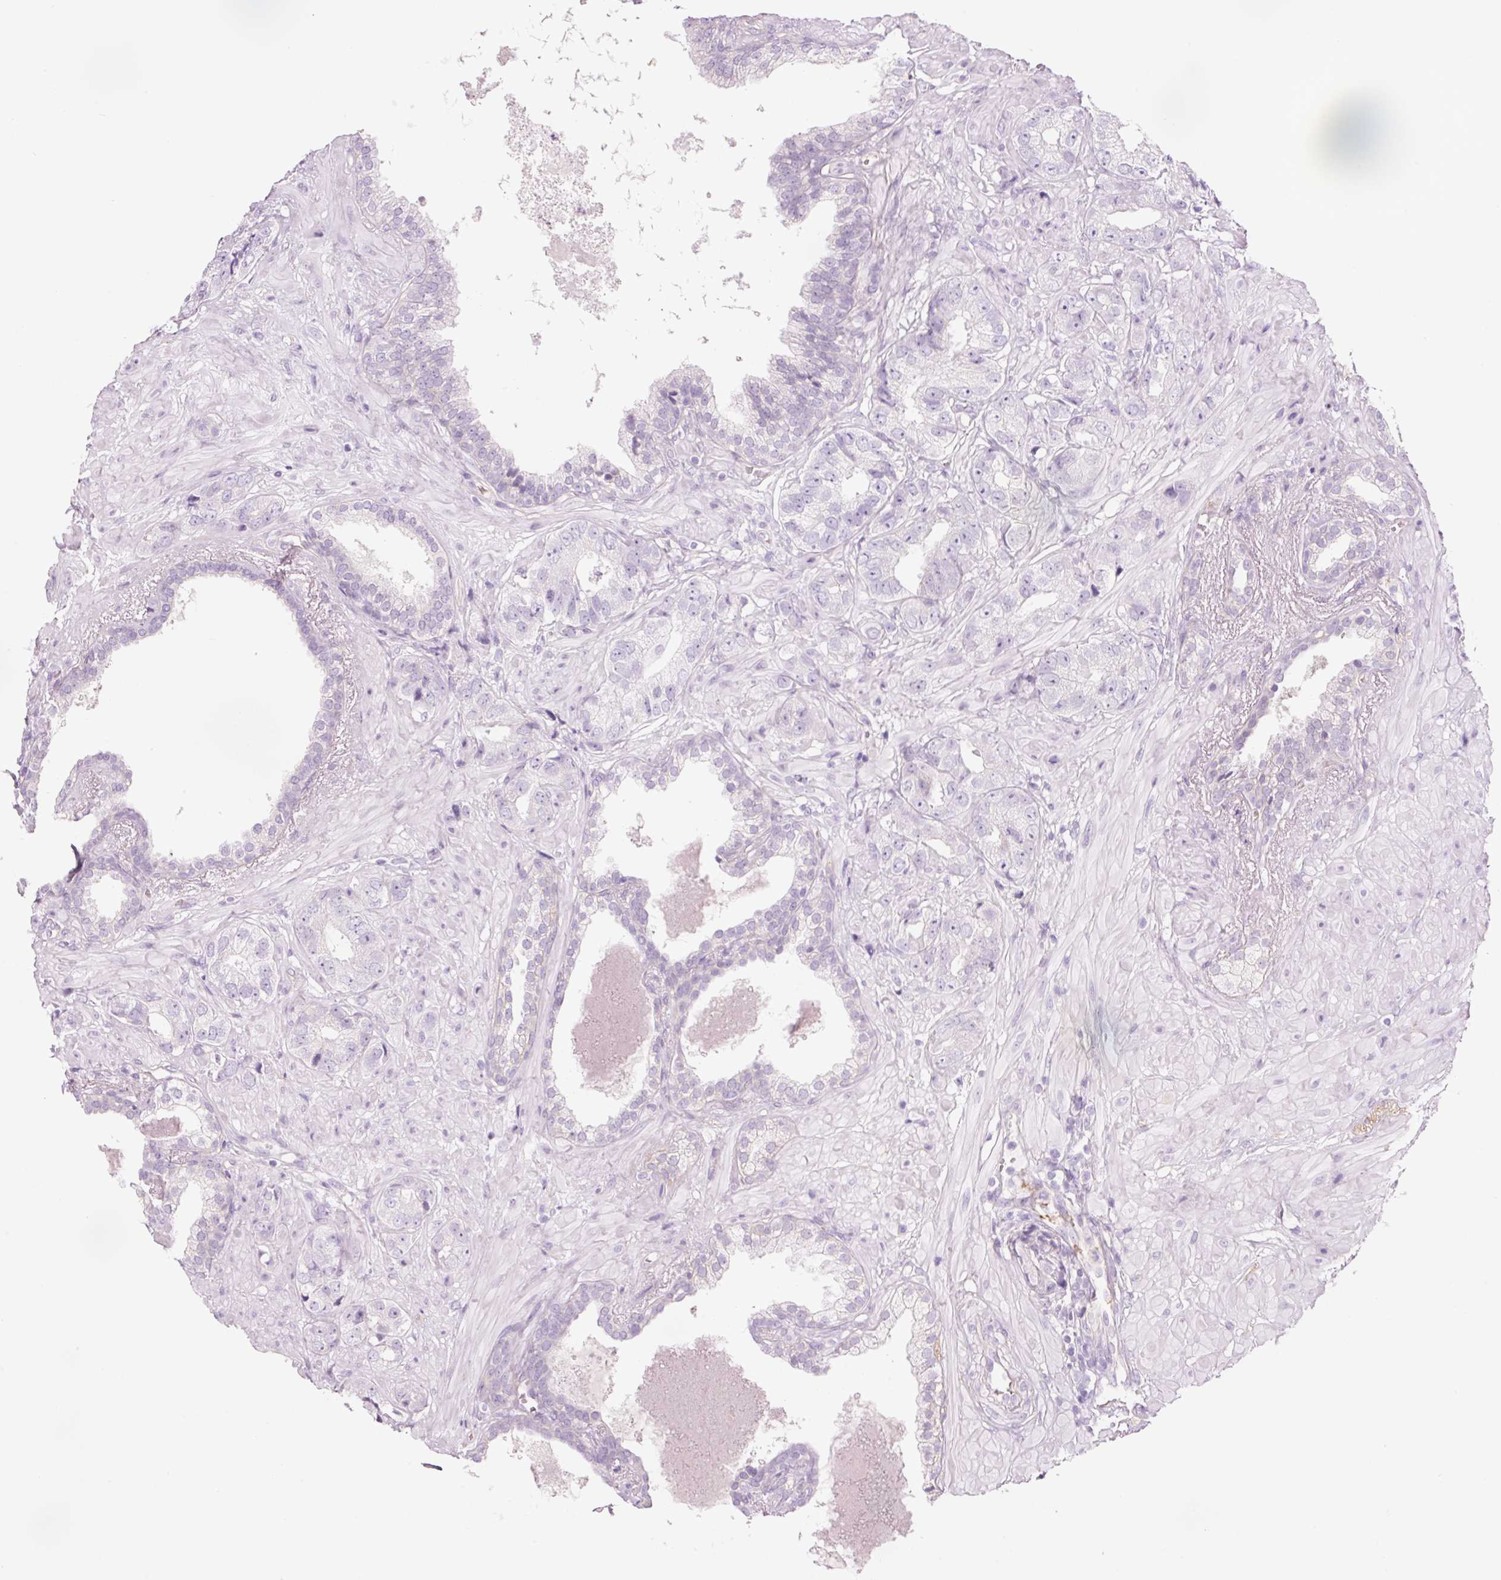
{"staining": {"intensity": "negative", "quantity": "none", "location": "none"}, "tissue": "prostate cancer", "cell_type": "Tumor cells", "image_type": "cancer", "snomed": [{"axis": "morphology", "description": "Adenocarcinoma, High grade"}, {"axis": "topography", "description": "Prostate"}], "caption": "This is an immunohistochemistry (IHC) micrograph of human prostate adenocarcinoma (high-grade). There is no staining in tumor cells.", "gene": "HSPA4L", "patient": {"sex": "male", "age": 71}}